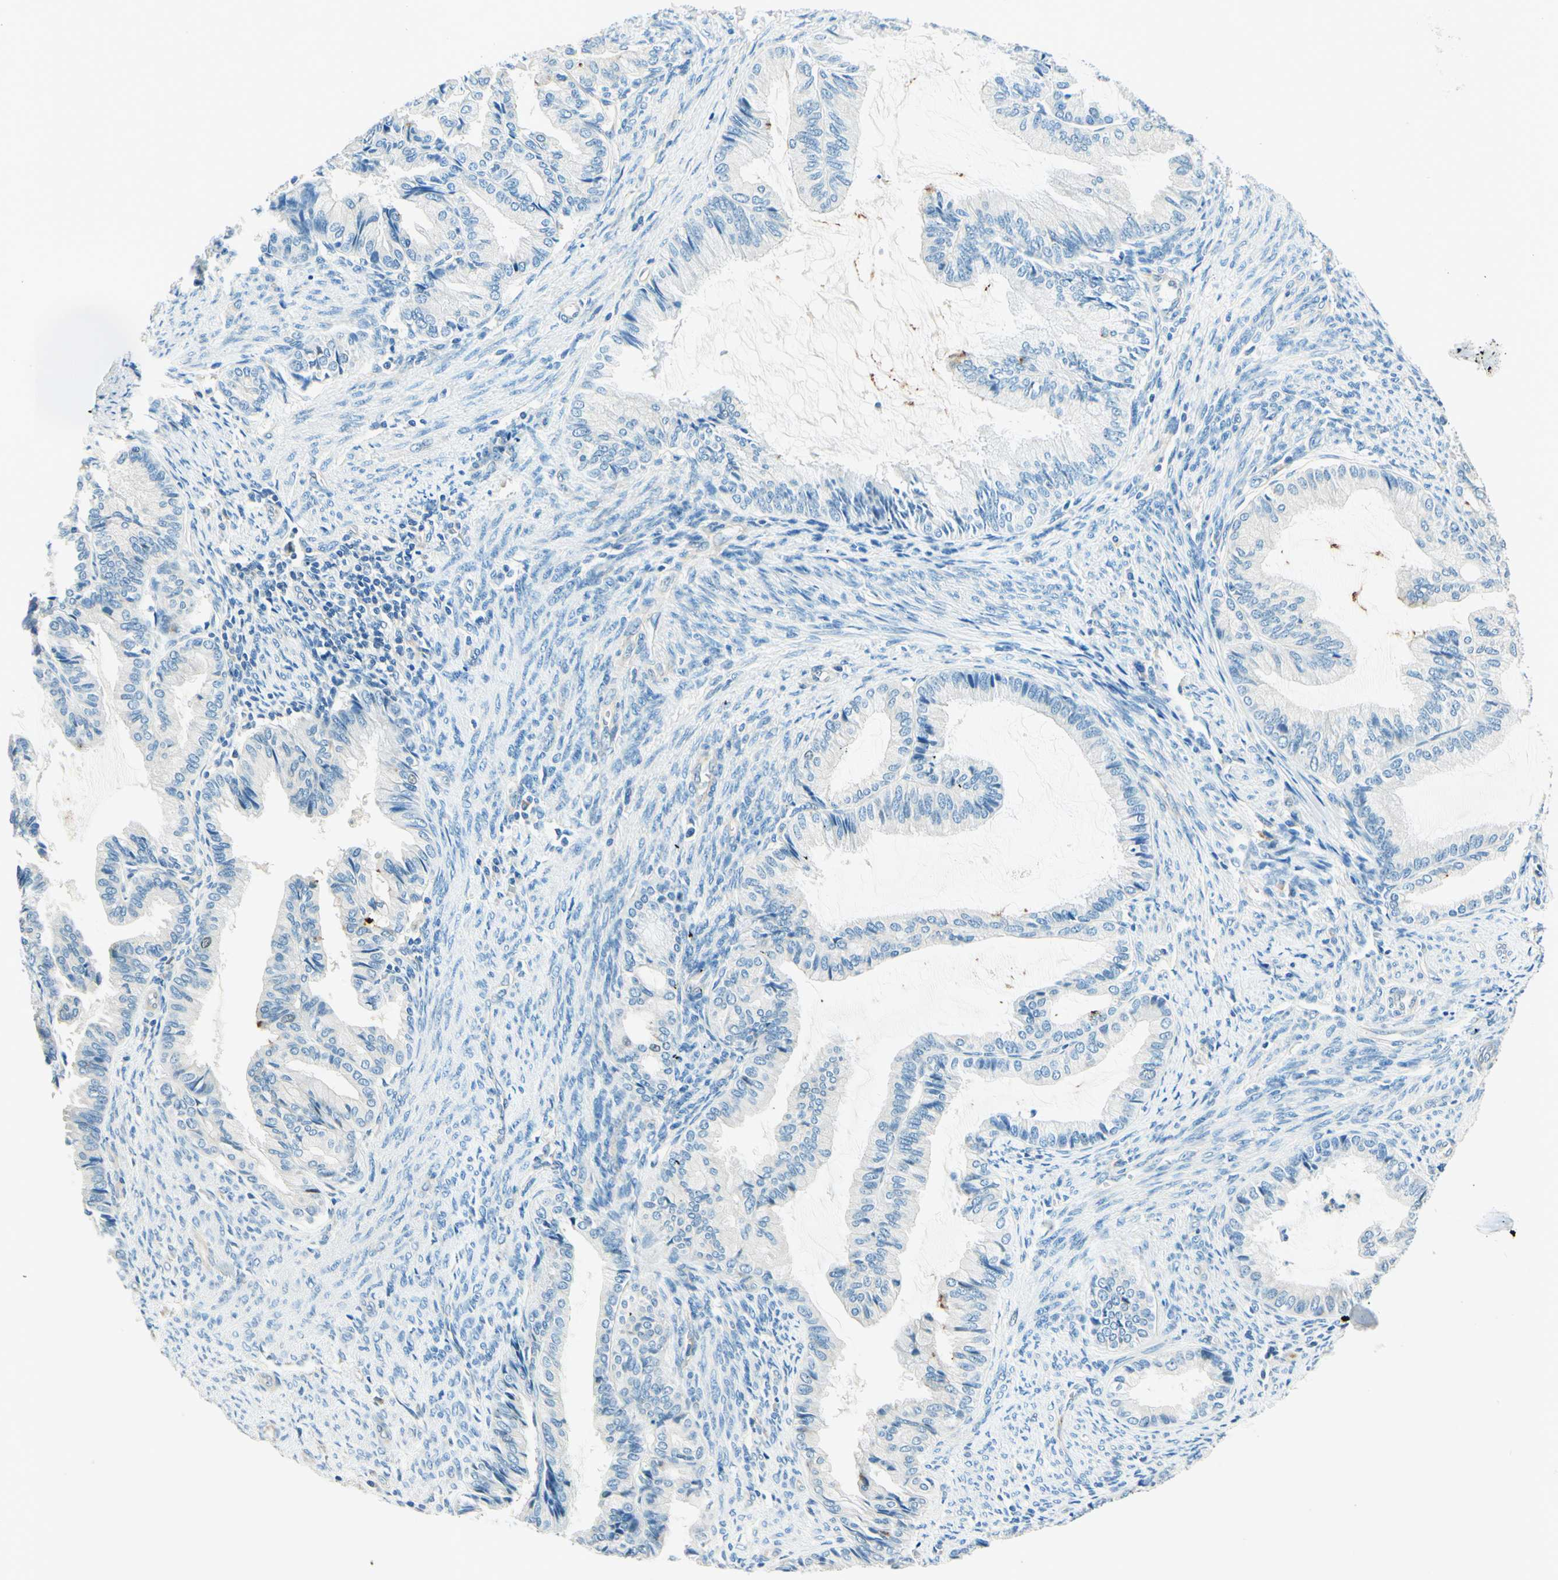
{"staining": {"intensity": "negative", "quantity": "none", "location": "none"}, "tissue": "endometrial cancer", "cell_type": "Tumor cells", "image_type": "cancer", "snomed": [{"axis": "morphology", "description": "Adenocarcinoma, NOS"}, {"axis": "topography", "description": "Endometrium"}], "caption": "The image demonstrates no staining of tumor cells in endometrial cancer (adenocarcinoma).", "gene": "TAOK2", "patient": {"sex": "female", "age": 86}}